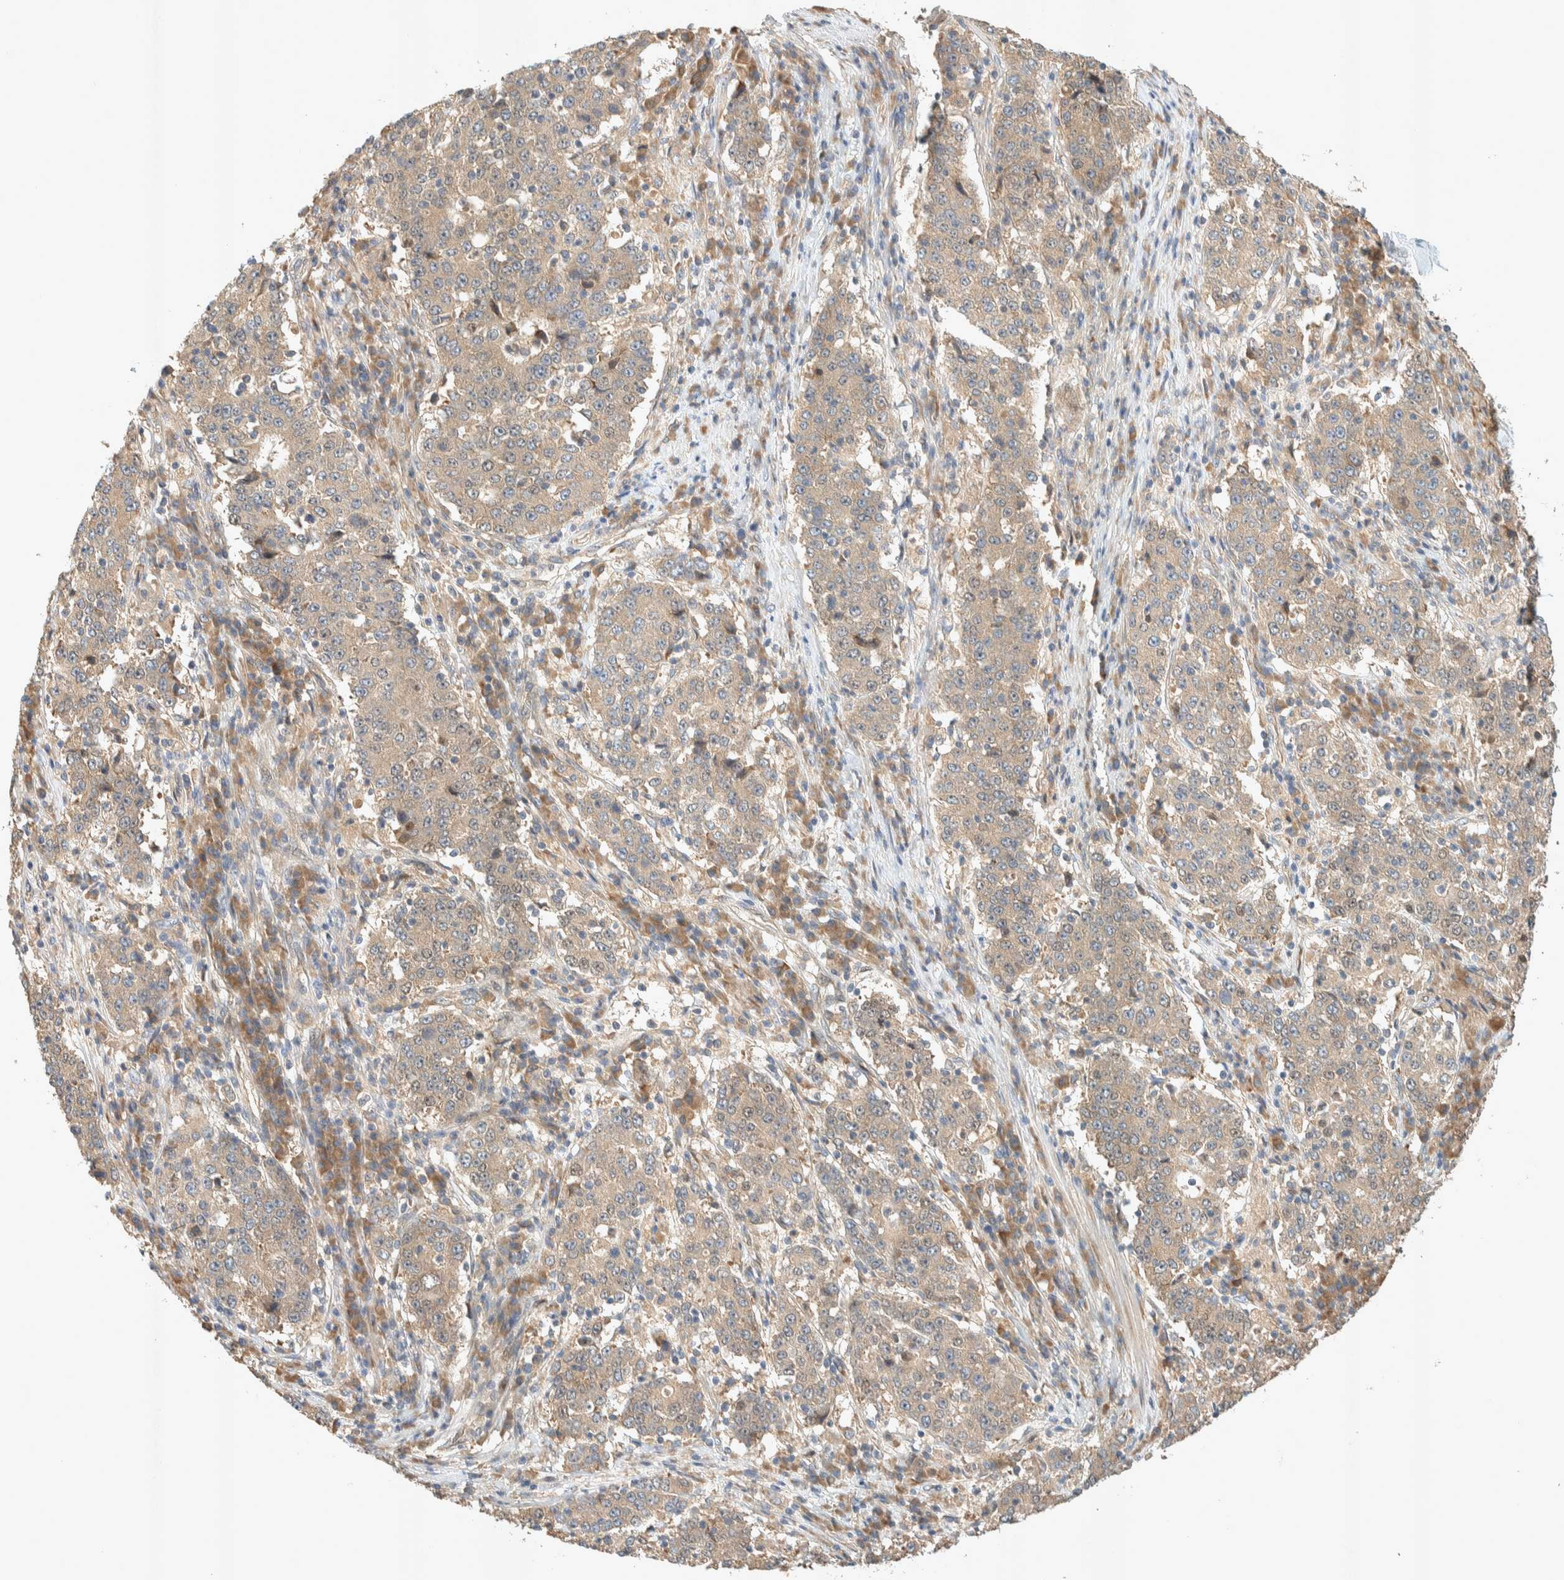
{"staining": {"intensity": "weak", "quantity": "<25%", "location": "cytoplasmic/membranous"}, "tissue": "stomach cancer", "cell_type": "Tumor cells", "image_type": "cancer", "snomed": [{"axis": "morphology", "description": "Adenocarcinoma, NOS"}, {"axis": "topography", "description": "Stomach"}], "caption": "Immunohistochemistry (IHC) image of neoplastic tissue: adenocarcinoma (stomach) stained with DAB (3,3'-diaminobenzidine) reveals no significant protein positivity in tumor cells.", "gene": "PXK", "patient": {"sex": "male", "age": 59}}